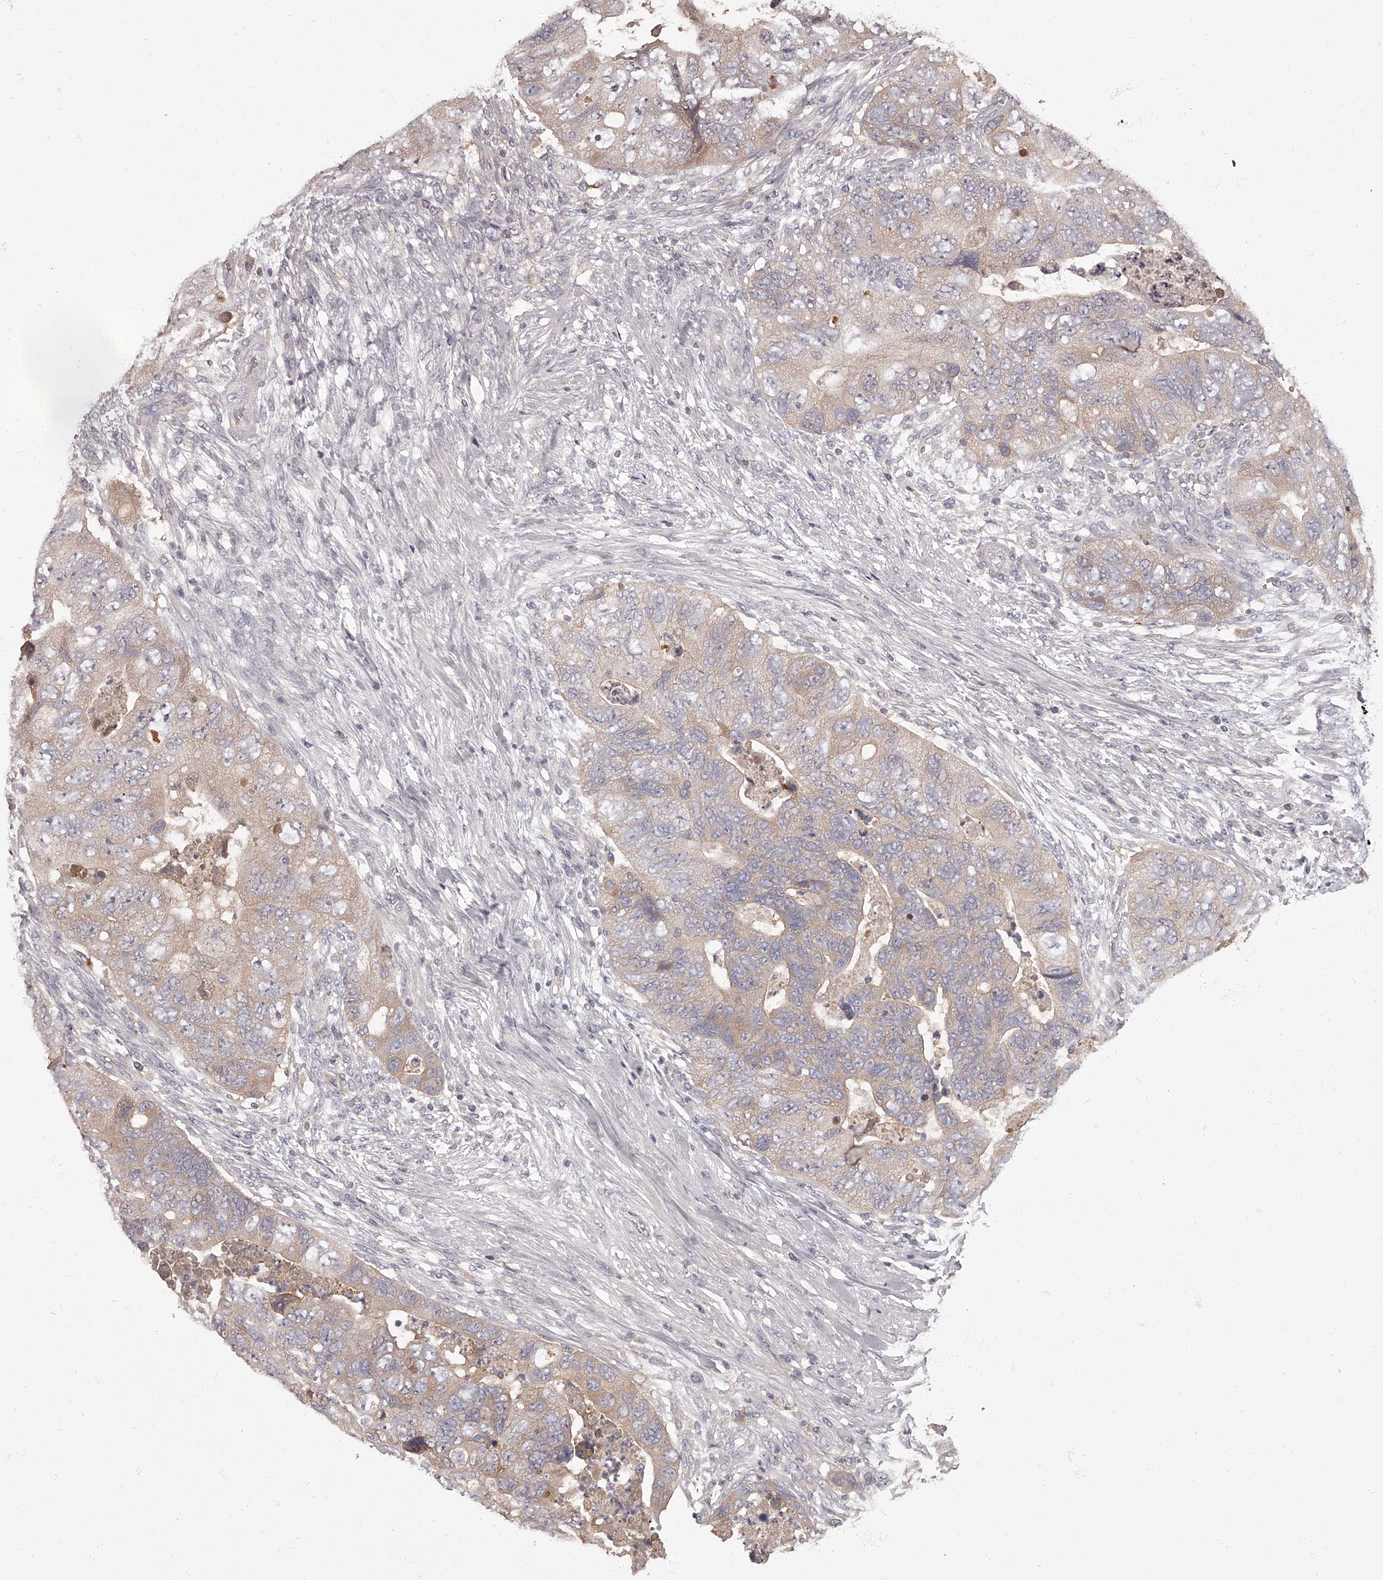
{"staining": {"intensity": "weak", "quantity": "<25%", "location": "cytoplasmic/membranous"}, "tissue": "colorectal cancer", "cell_type": "Tumor cells", "image_type": "cancer", "snomed": [{"axis": "morphology", "description": "Adenocarcinoma, NOS"}, {"axis": "topography", "description": "Rectum"}], "caption": "Immunohistochemistry (IHC) micrograph of colorectal cancer stained for a protein (brown), which reveals no positivity in tumor cells.", "gene": "APEH", "patient": {"sex": "male", "age": 63}}